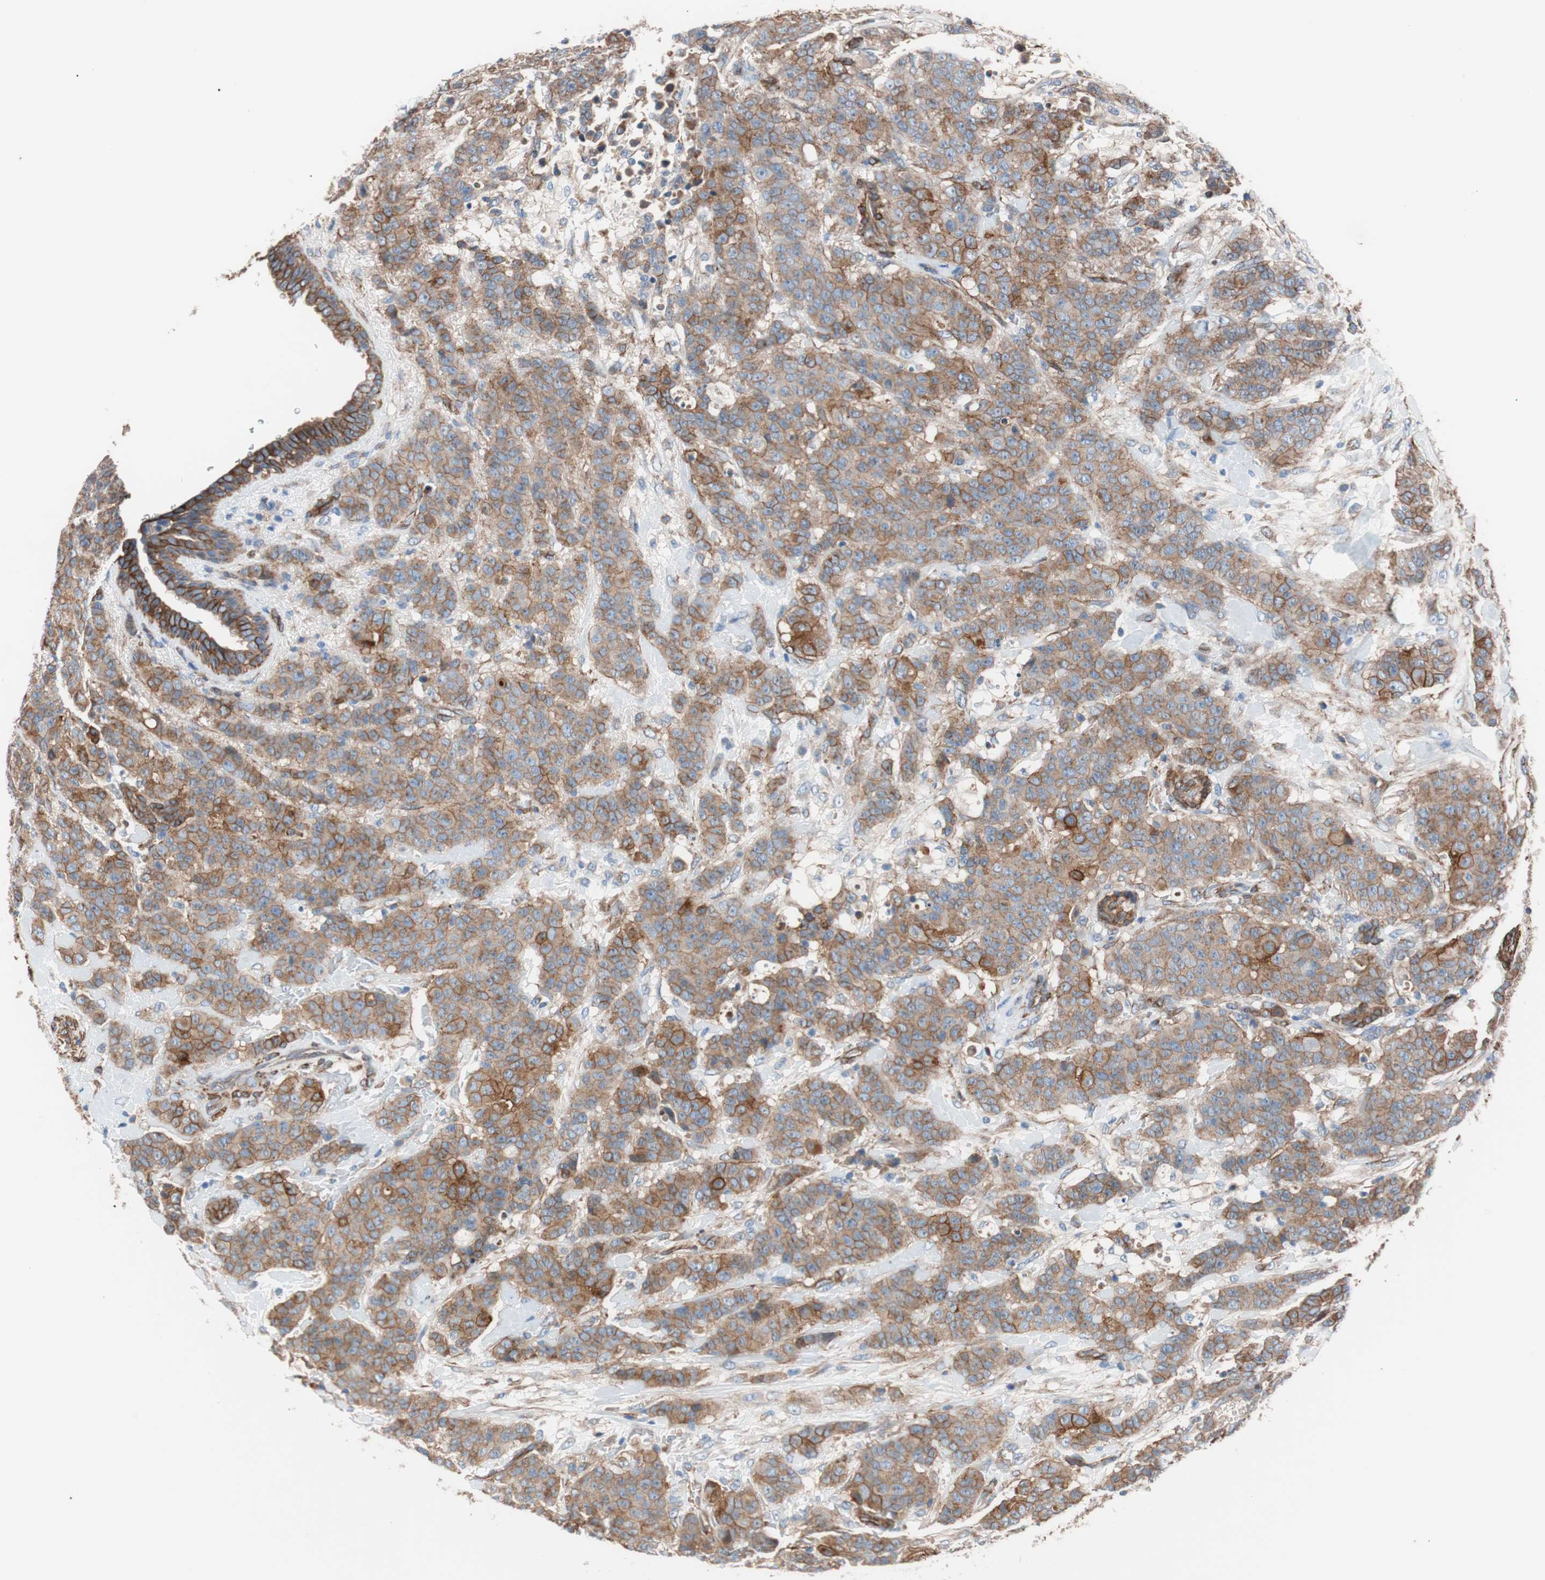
{"staining": {"intensity": "moderate", "quantity": ">75%", "location": "cytoplasmic/membranous"}, "tissue": "breast cancer", "cell_type": "Tumor cells", "image_type": "cancer", "snomed": [{"axis": "morphology", "description": "Duct carcinoma"}, {"axis": "topography", "description": "Breast"}], "caption": "Tumor cells show medium levels of moderate cytoplasmic/membranous positivity in approximately >75% of cells in human breast intraductal carcinoma.", "gene": "SPINT1", "patient": {"sex": "female", "age": 40}}